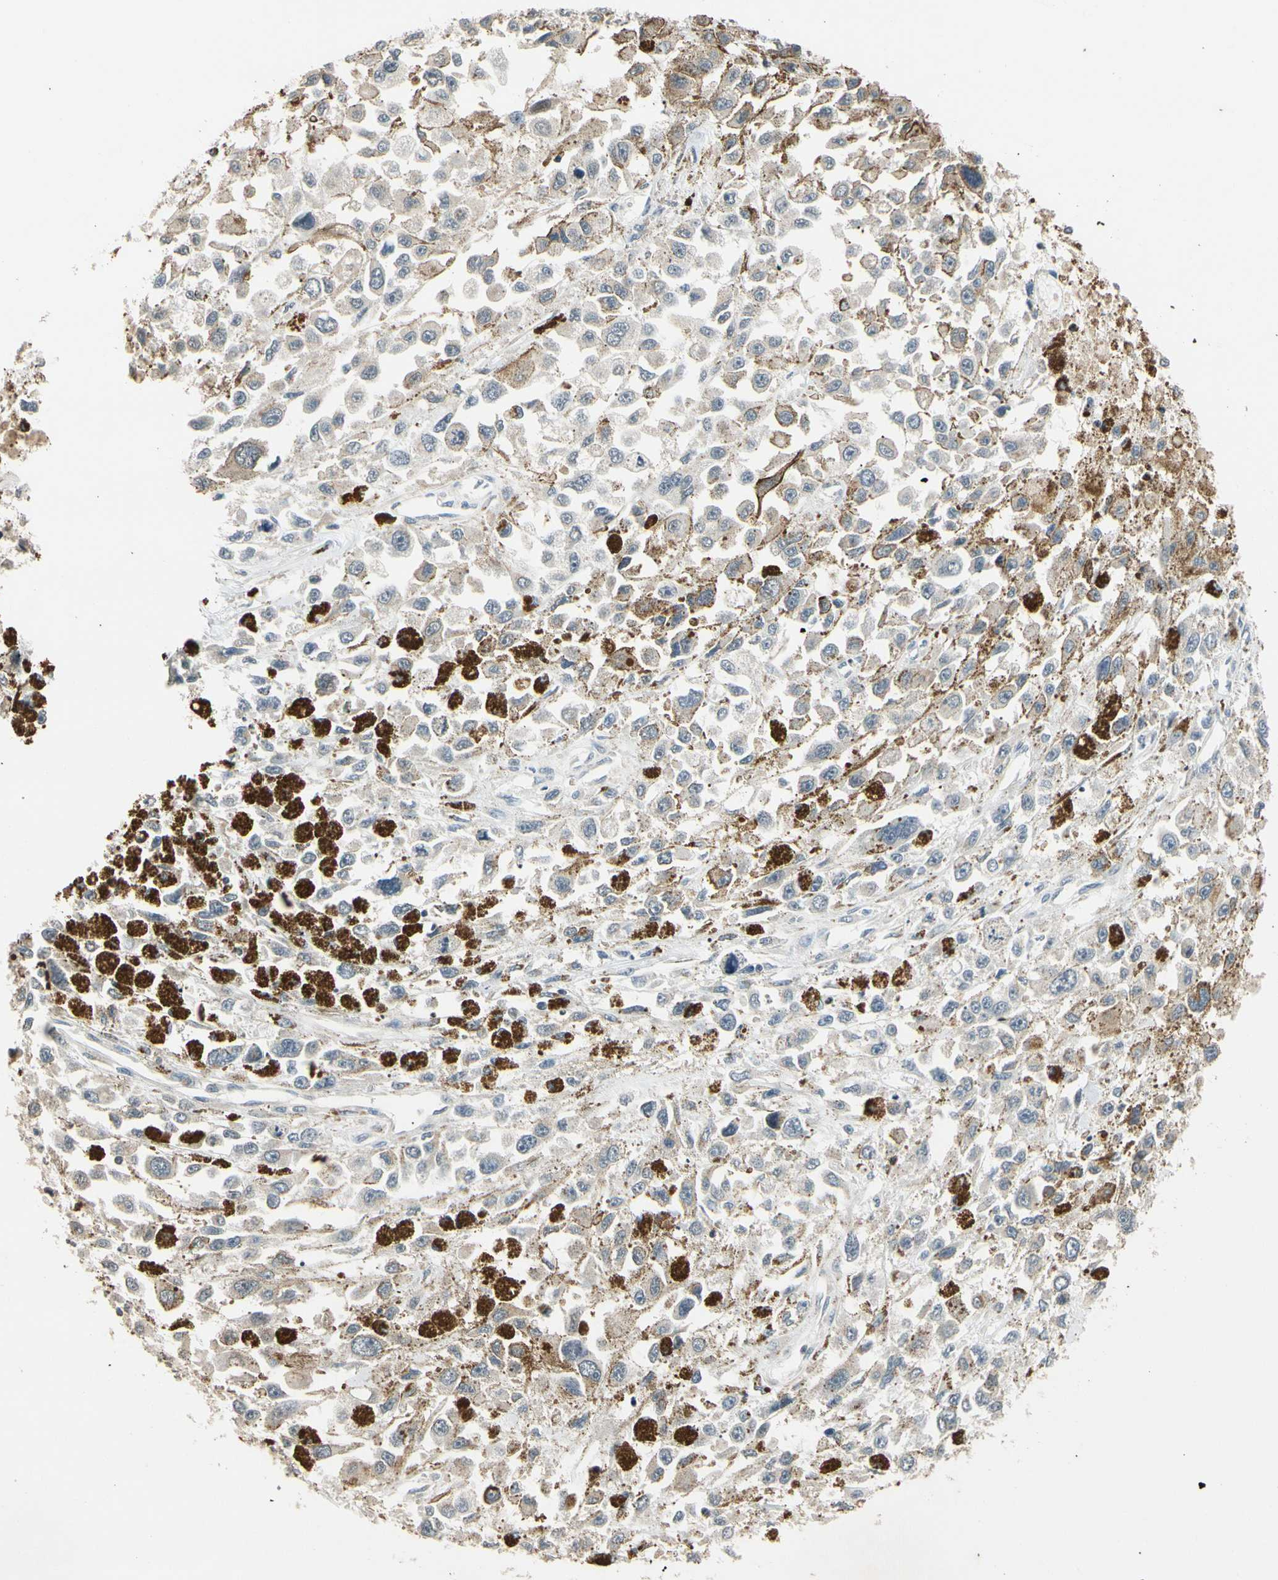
{"staining": {"intensity": "weak", "quantity": ">75%", "location": "cytoplasmic/membranous"}, "tissue": "melanoma", "cell_type": "Tumor cells", "image_type": "cancer", "snomed": [{"axis": "morphology", "description": "Malignant melanoma, Metastatic site"}, {"axis": "topography", "description": "Lymph node"}], "caption": "Human malignant melanoma (metastatic site) stained with a protein marker demonstrates weak staining in tumor cells.", "gene": "ATP2C1", "patient": {"sex": "male", "age": 59}}